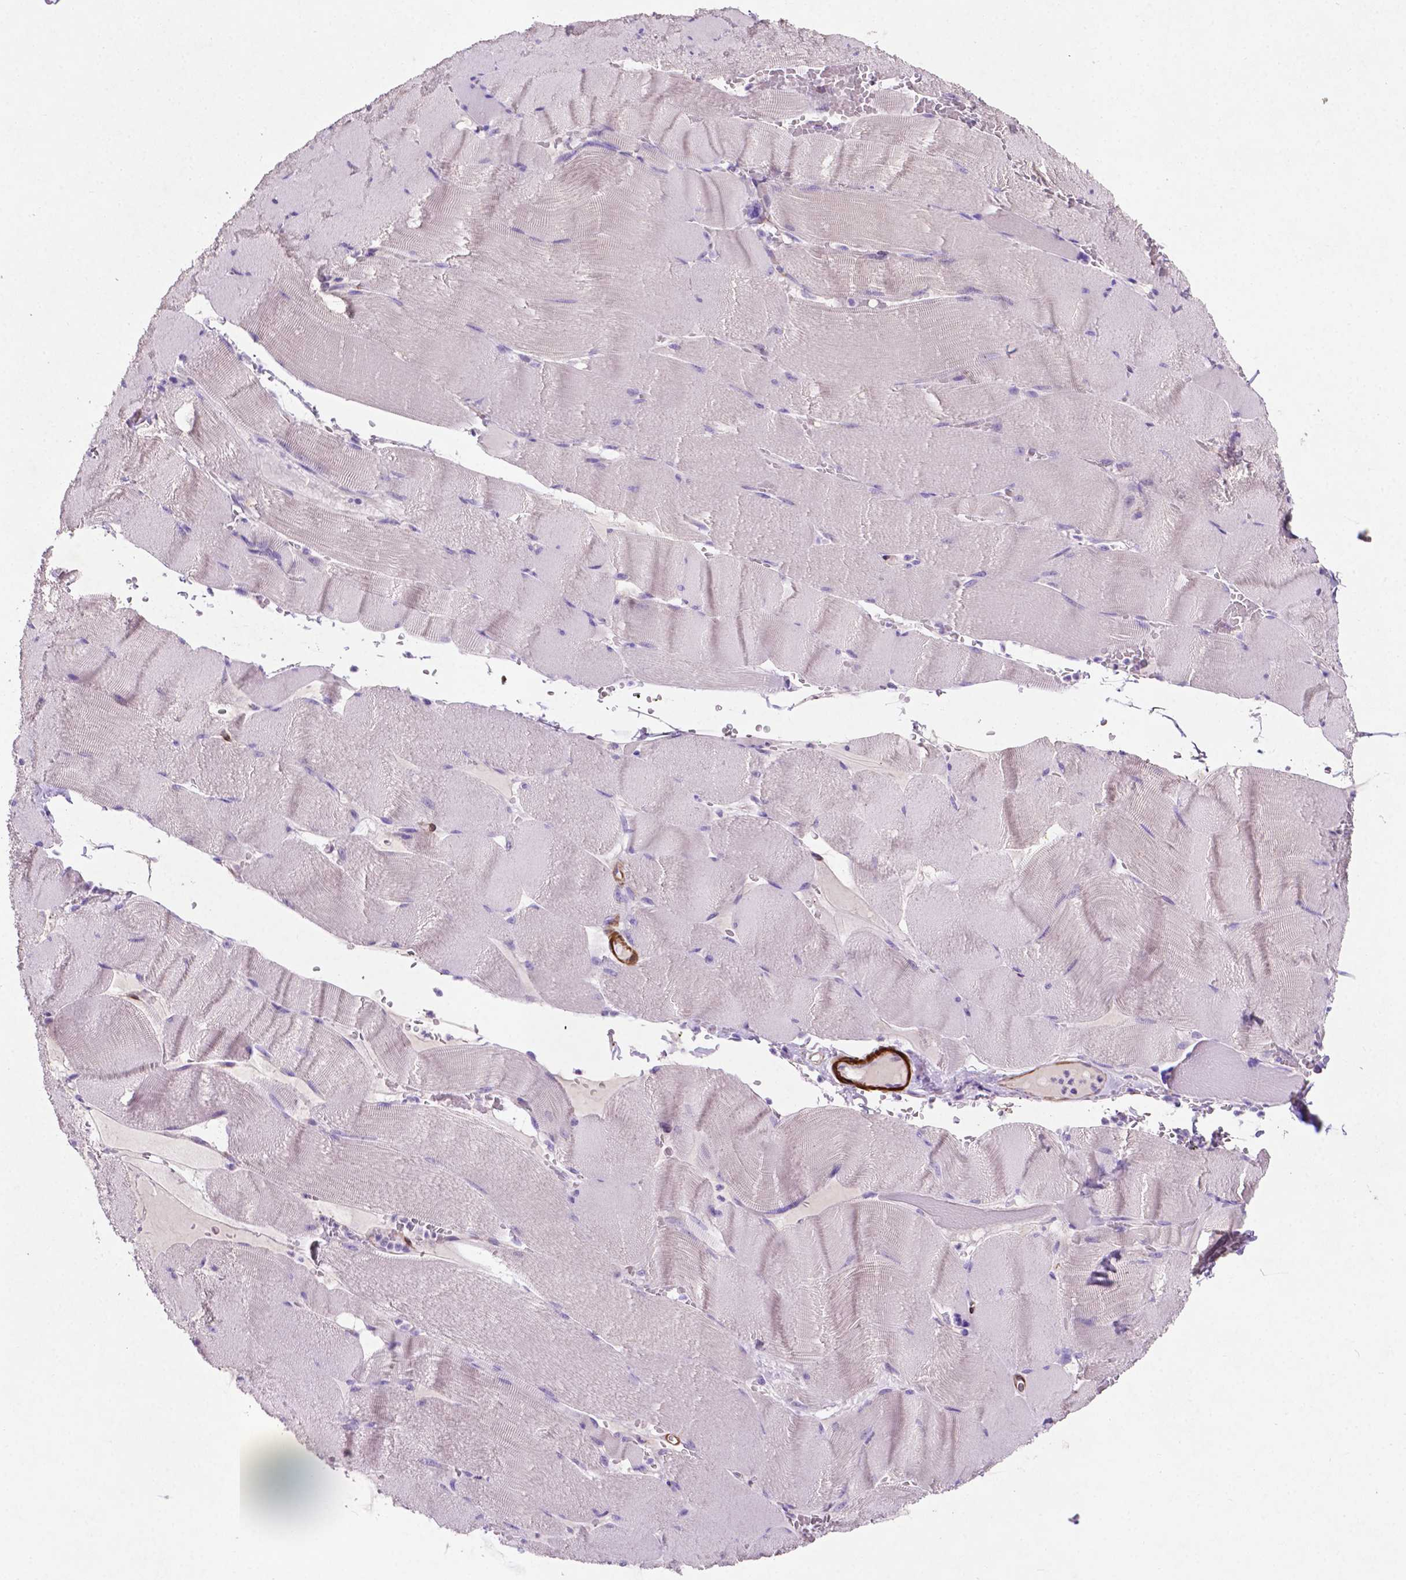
{"staining": {"intensity": "negative", "quantity": "none", "location": "none"}, "tissue": "skeletal muscle", "cell_type": "Myocytes", "image_type": "normal", "snomed": [{"axis": "morphology", "description": "Normal tissue, NOS"}, {"axis": "topography", "description": "Skeletal muscle"}], "caption": "Histopathology image shows no significant protein positivity in myocytes of benign skeletal muscle.", "gene": "ASPG", "patient": {"sex": "male", "age": 56}}